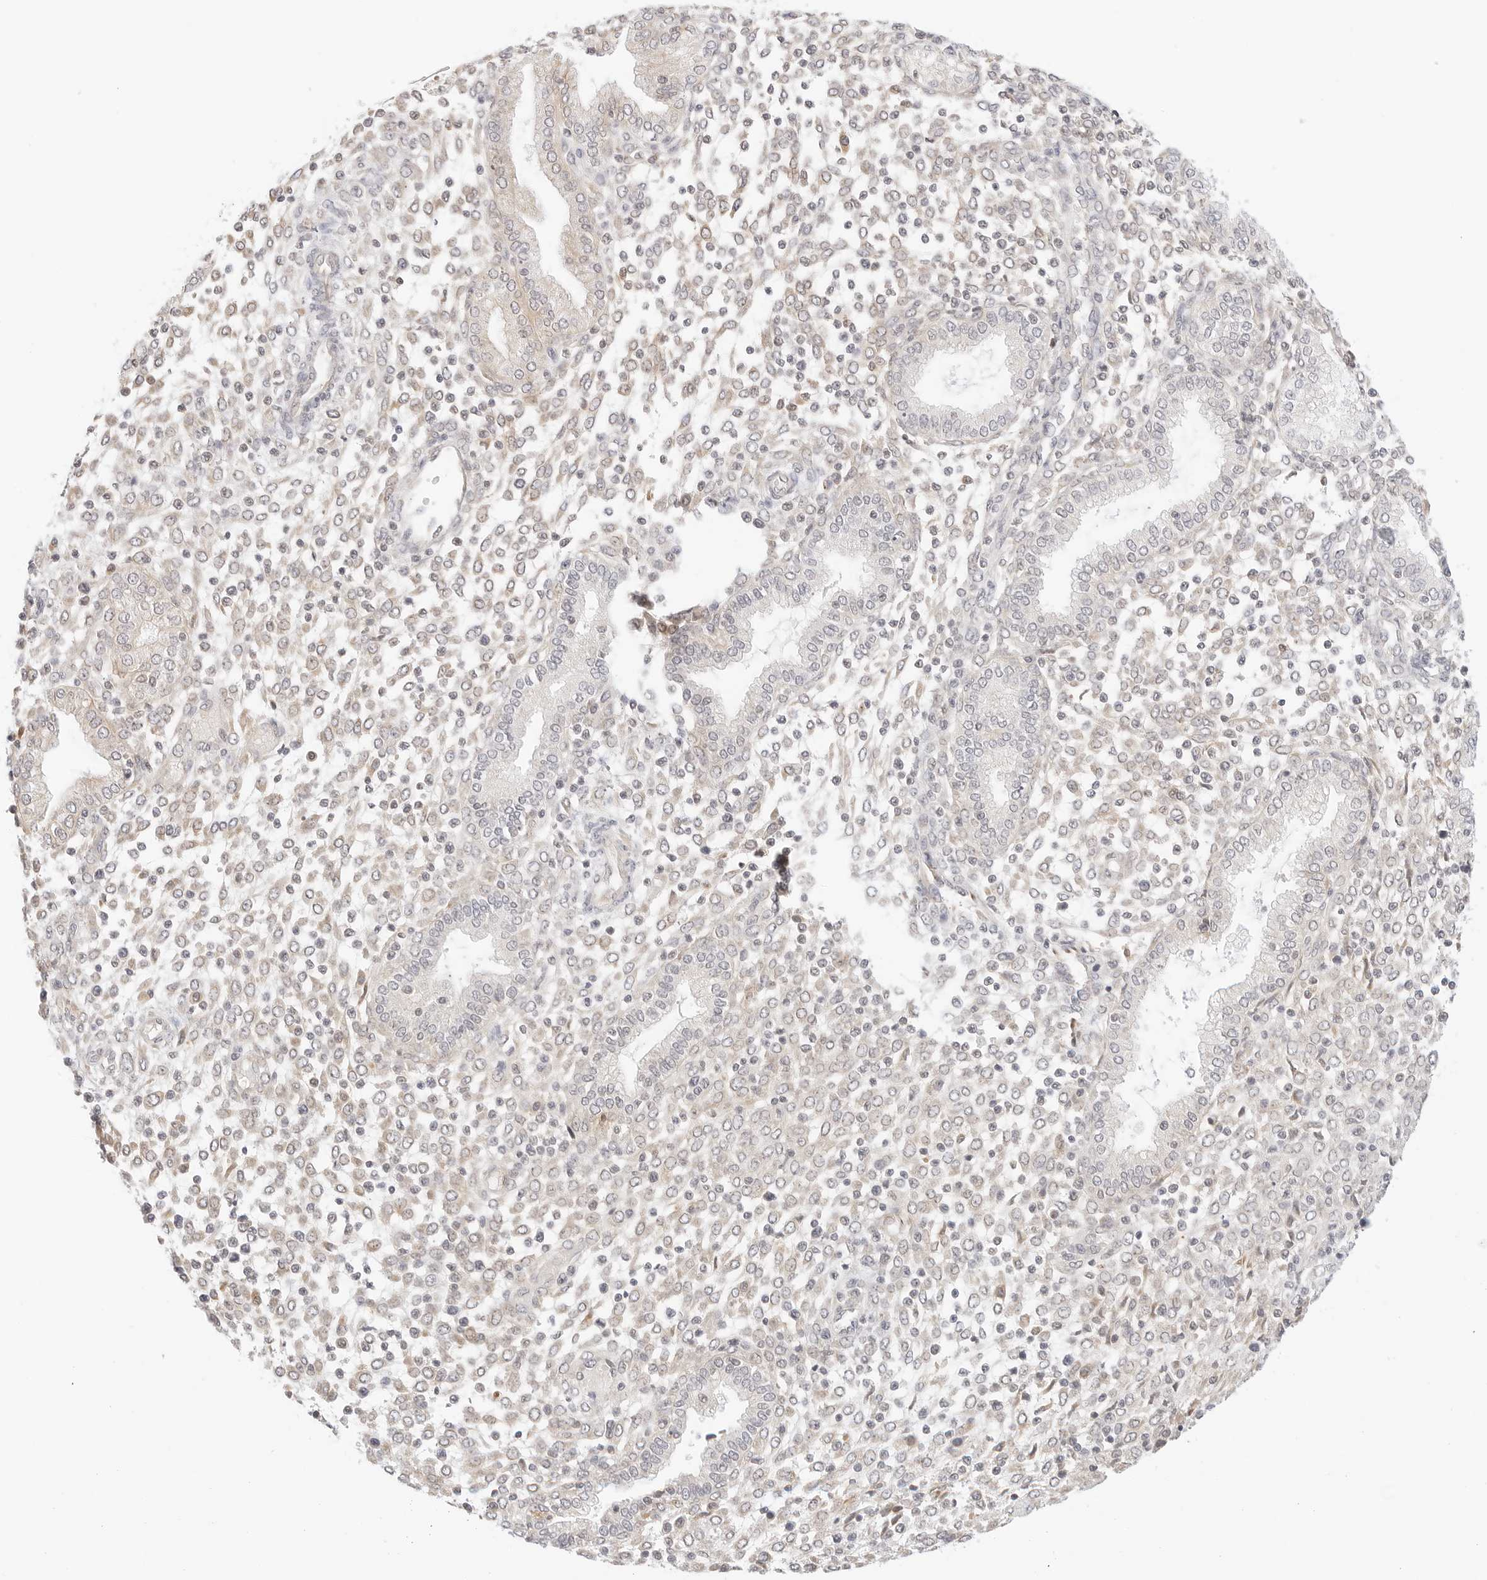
{"staining": {"intensity": "weak", "quantity": "25%-75%", "location": "cytoplasmic/membranous"}, "tissue": "endometrium", "cell_type": "Cells in endometrial stroma", "image_type": "normal", "snomed": [{"axis": "morphology", "description": "Normal tissue, NOS"}, {"axis": "topography", "description": "Endometrium"}], "caption": "Normal endometrium shows weak cytoplasmic/membranous positivity in approximately 25%-75% of cells in endometrial stroma.", "gene": "ERO1B", "patient": {"sex": "female", "age": 53}}